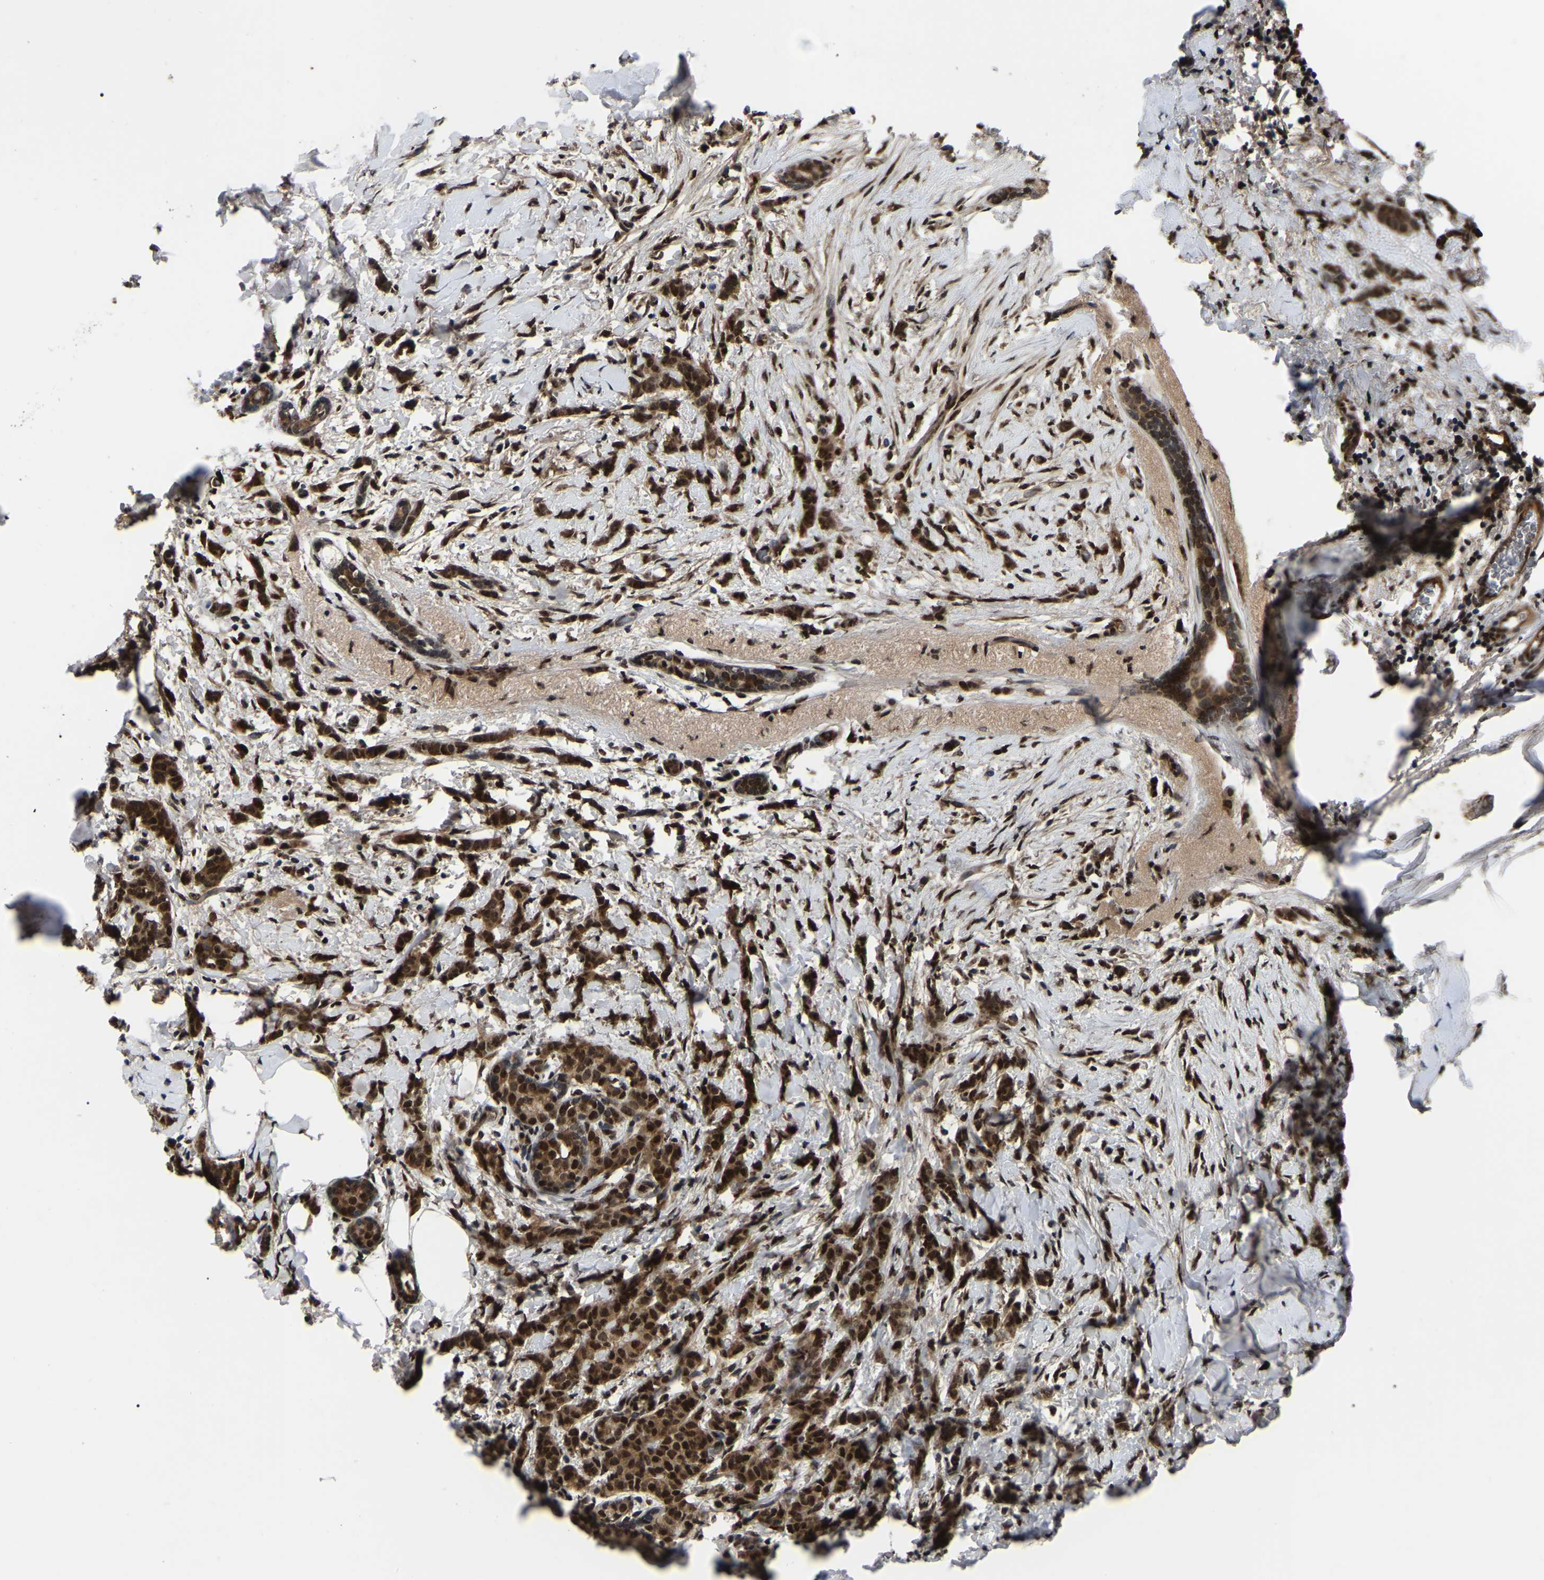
{"staining": {"intensity": "strong", "quantity": ">75%", "location": "nuclear"}, "tissue": "breast cancer", "cell_type": "Tumor cells", "image_type": "cancer", "snomed": [{"axis": "morphology", "description": "Lobular carcinoma, in situ"}, {"axis": "morphology", "description": "Lobular carcinoma"}, {"axis": "topography", "description": "Breast"}], "caption": "High-magnification brightfield microscopy of breast cancer stained with DAB (3,3'-diaminobenzidine) (brown) and counterstained with hematoxylin (blue). tumor cells exhibit strong nuclear positivity is identified in about>75% of cells.", "gene": "TRIM35", "patient": {"sex": "female", "age": 41}}